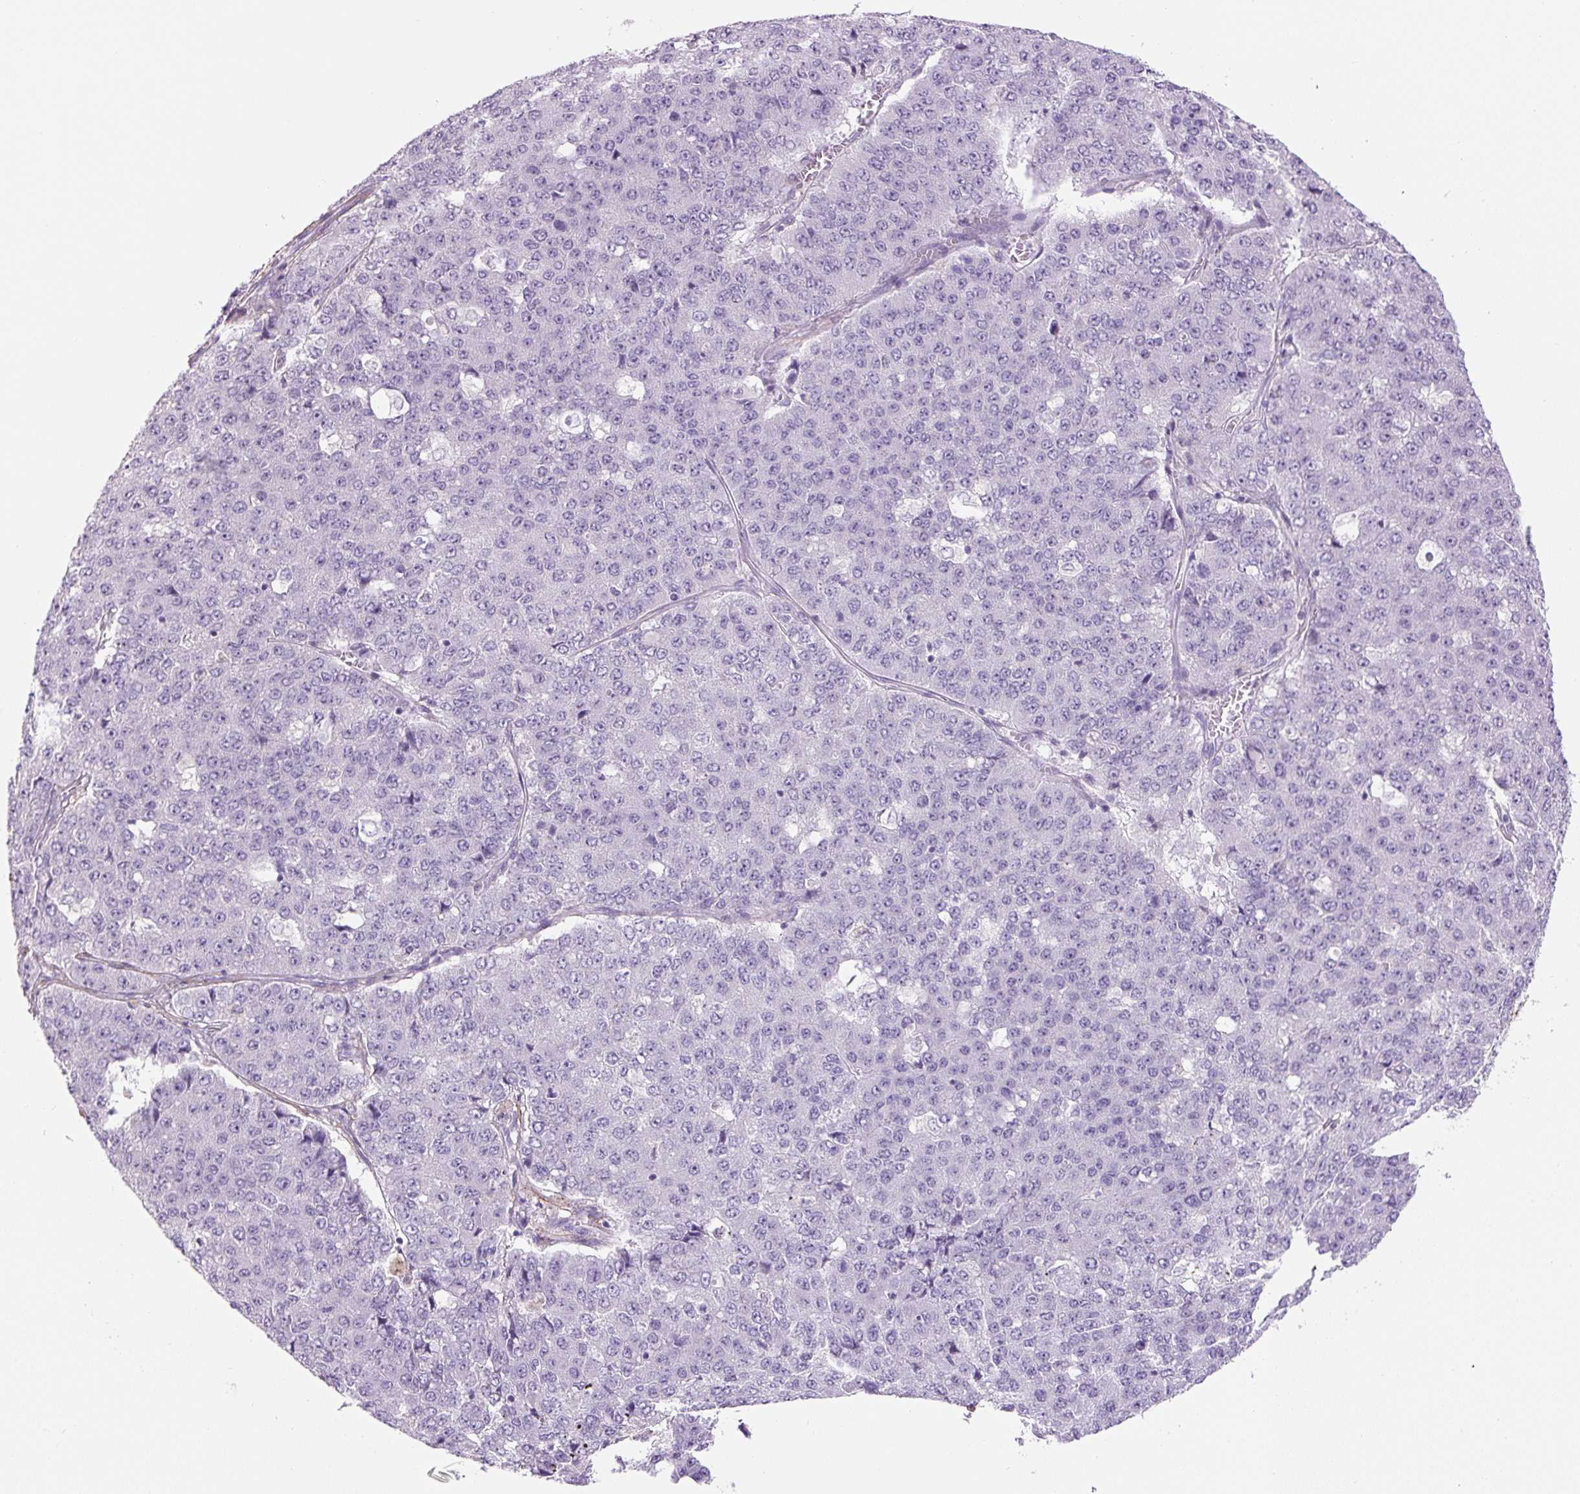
{"staining": {"intensity": "negative", "quantity": "none", "location": "none"}, "tissue": "pancreatic cancer", "cell_type": "Tumor cells", "image_type": "cancer", "snomed": [{"axis": "morphology", "description": "Adenocarcinoma, NOS"}, {"axis": "topography", "description": "Pancreas"}], "caption": "IHC of human pancreatic adenocarcinoma displays no expression in tumor cells.", "gene": "FBN1", "patient": {"sex": "male", "age": 50}}